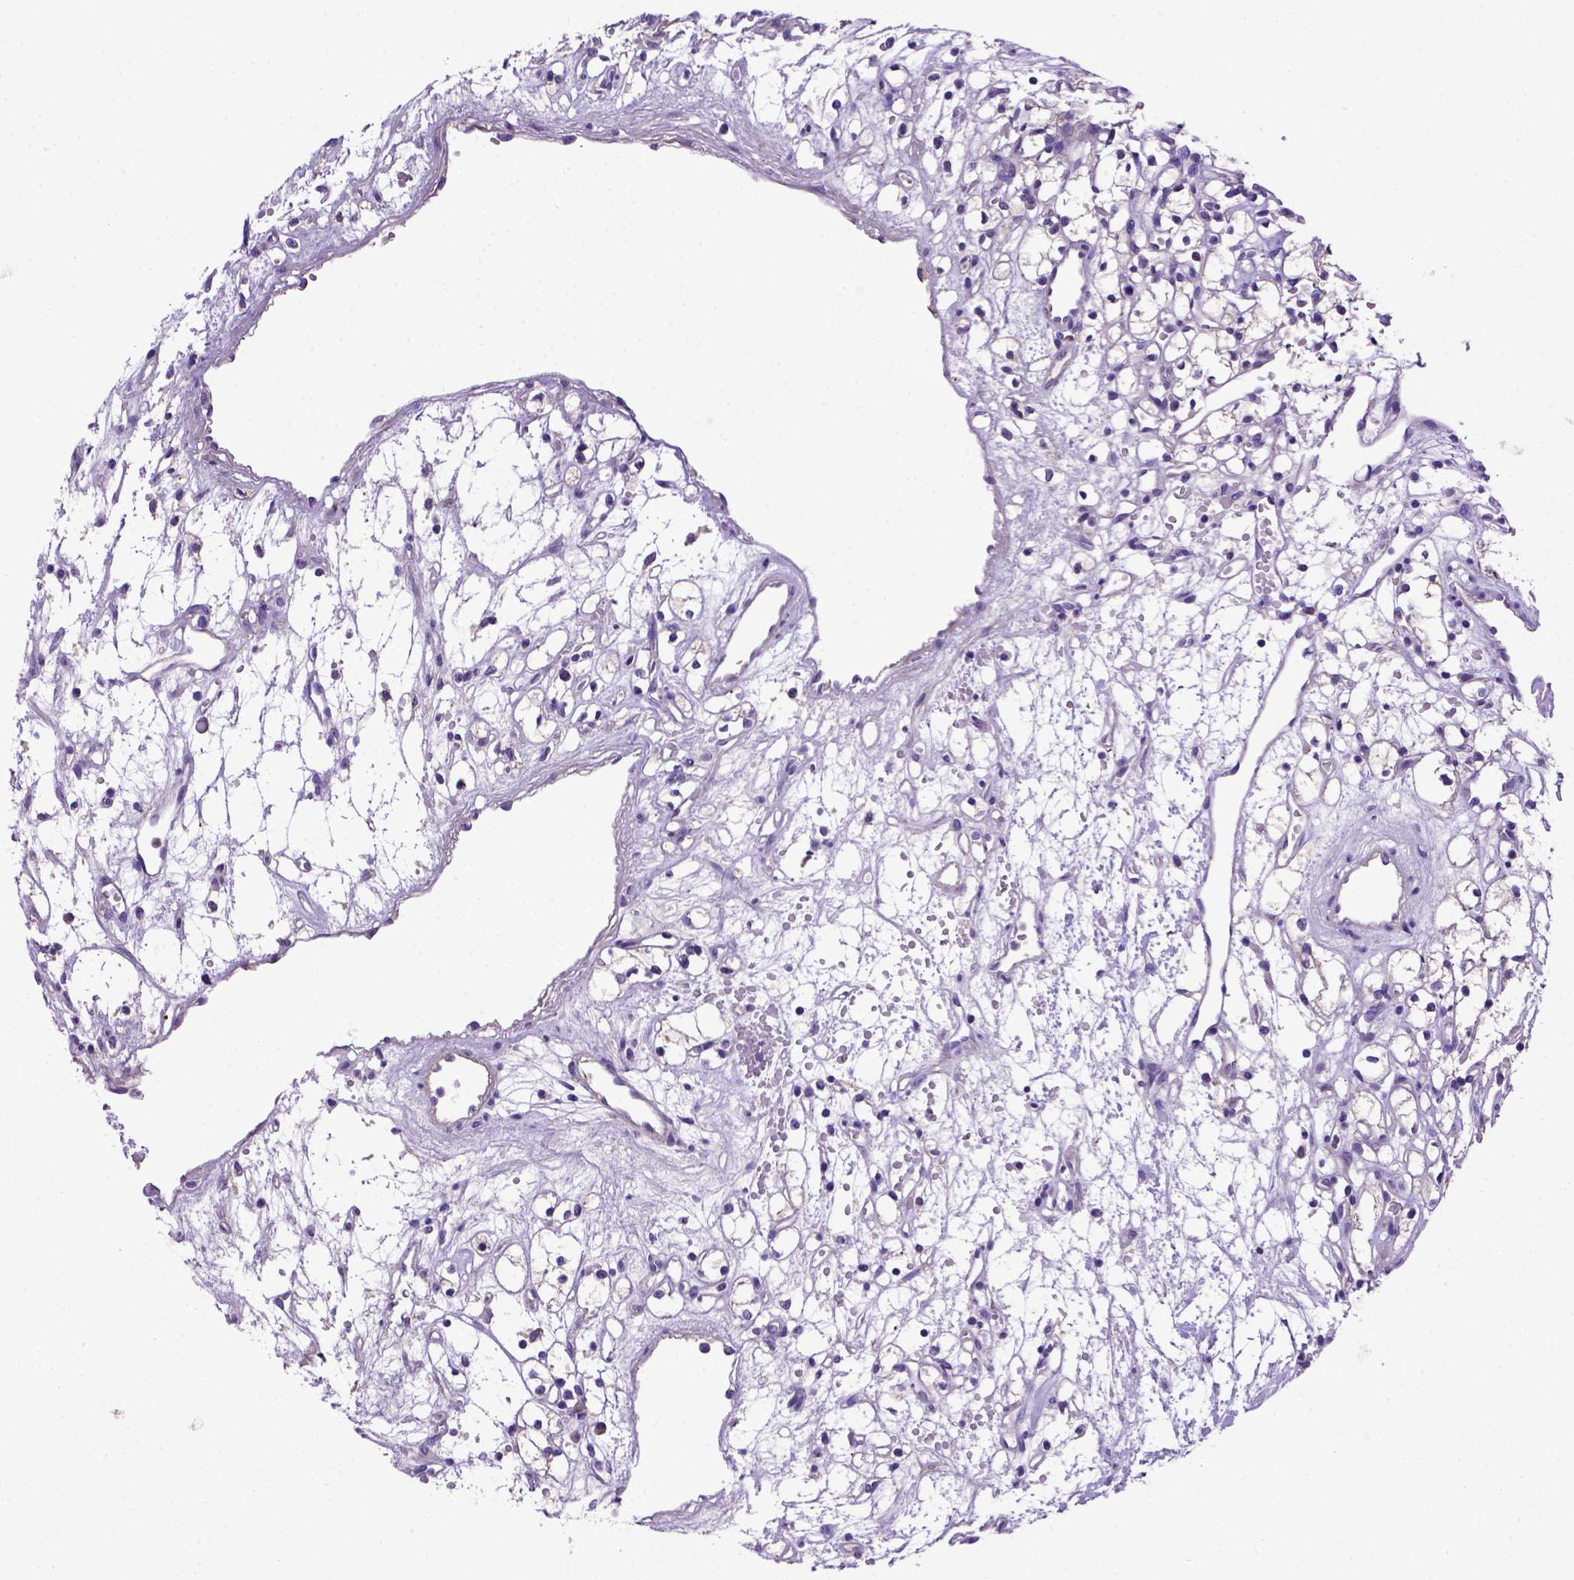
{"staining": {"intensity": "negative", "quantity": "none", "location": "none"}, "tissue": "renal cancer", "cell_type": "Tumor cells", "image_type": "cancer", "snomed": [{"axis": "morphology", "description": "Adenocarcinoma, NOS"}, {"axis": "topography", "description": "Kidney"}], "caption": "There is no significant staining in tumor cells of adenocarcinoma (renal).", "gene": "ADAM12", "patient": {"sex": "female", "age": 59}}